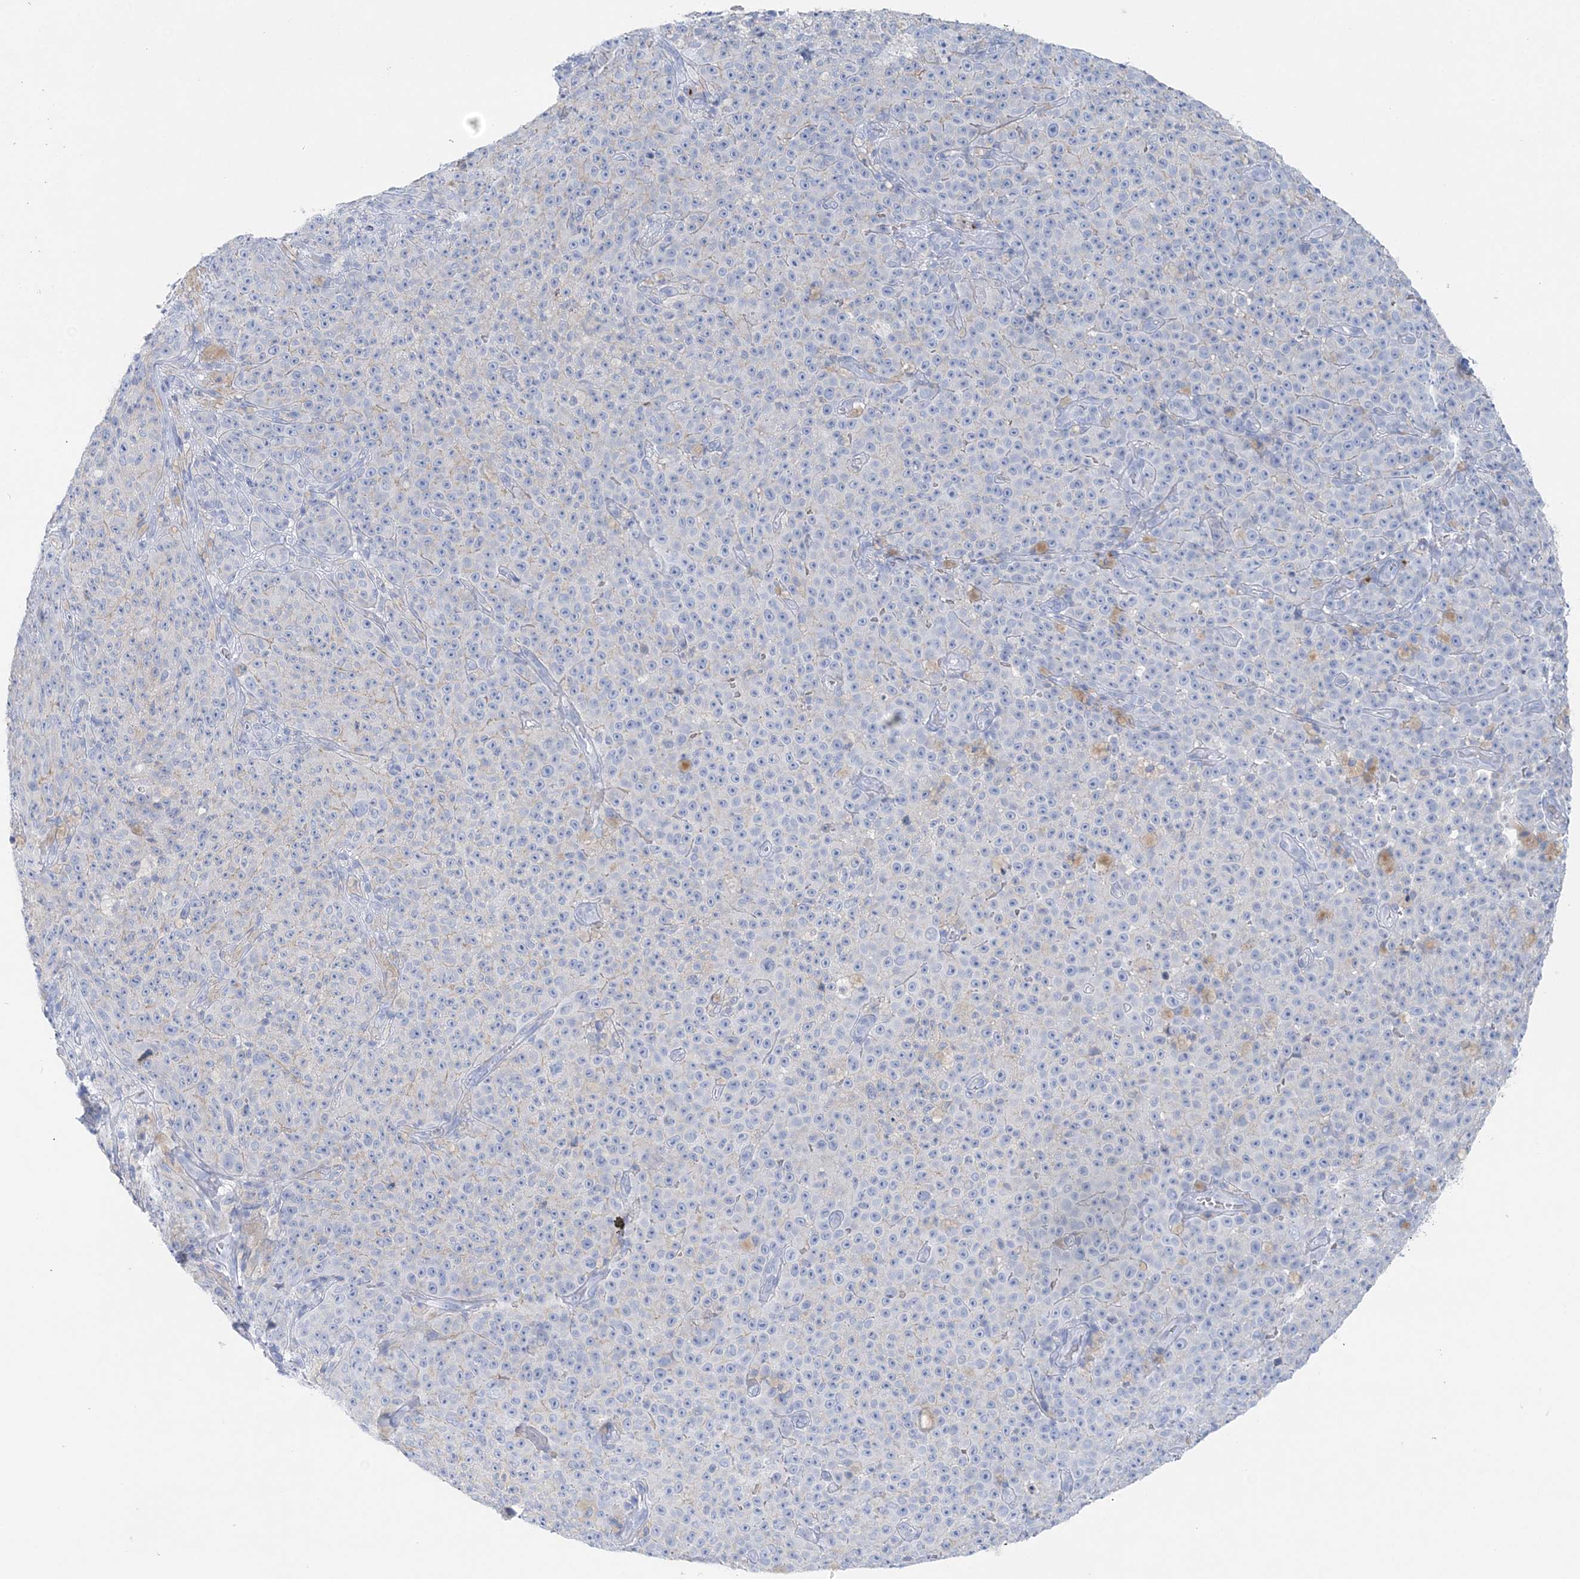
{"staining": {"intensity": "negative", "quantity": "none", "location": "none"}, "tissue": "melanoma", "cell_type": "Tumor cells", "image_type": "cancer", "snomed": [{"axis": "morphology", "description": "Malignant melanoma, NOS"}, {"axis": "topography", "description": "Skin"}], "caption": "Melanoma was stained to show a protein in brown. There is no significant staining in tumor cells.", "gene": "SLC5A6", "patient": {"sex": "female", "age": 82}}